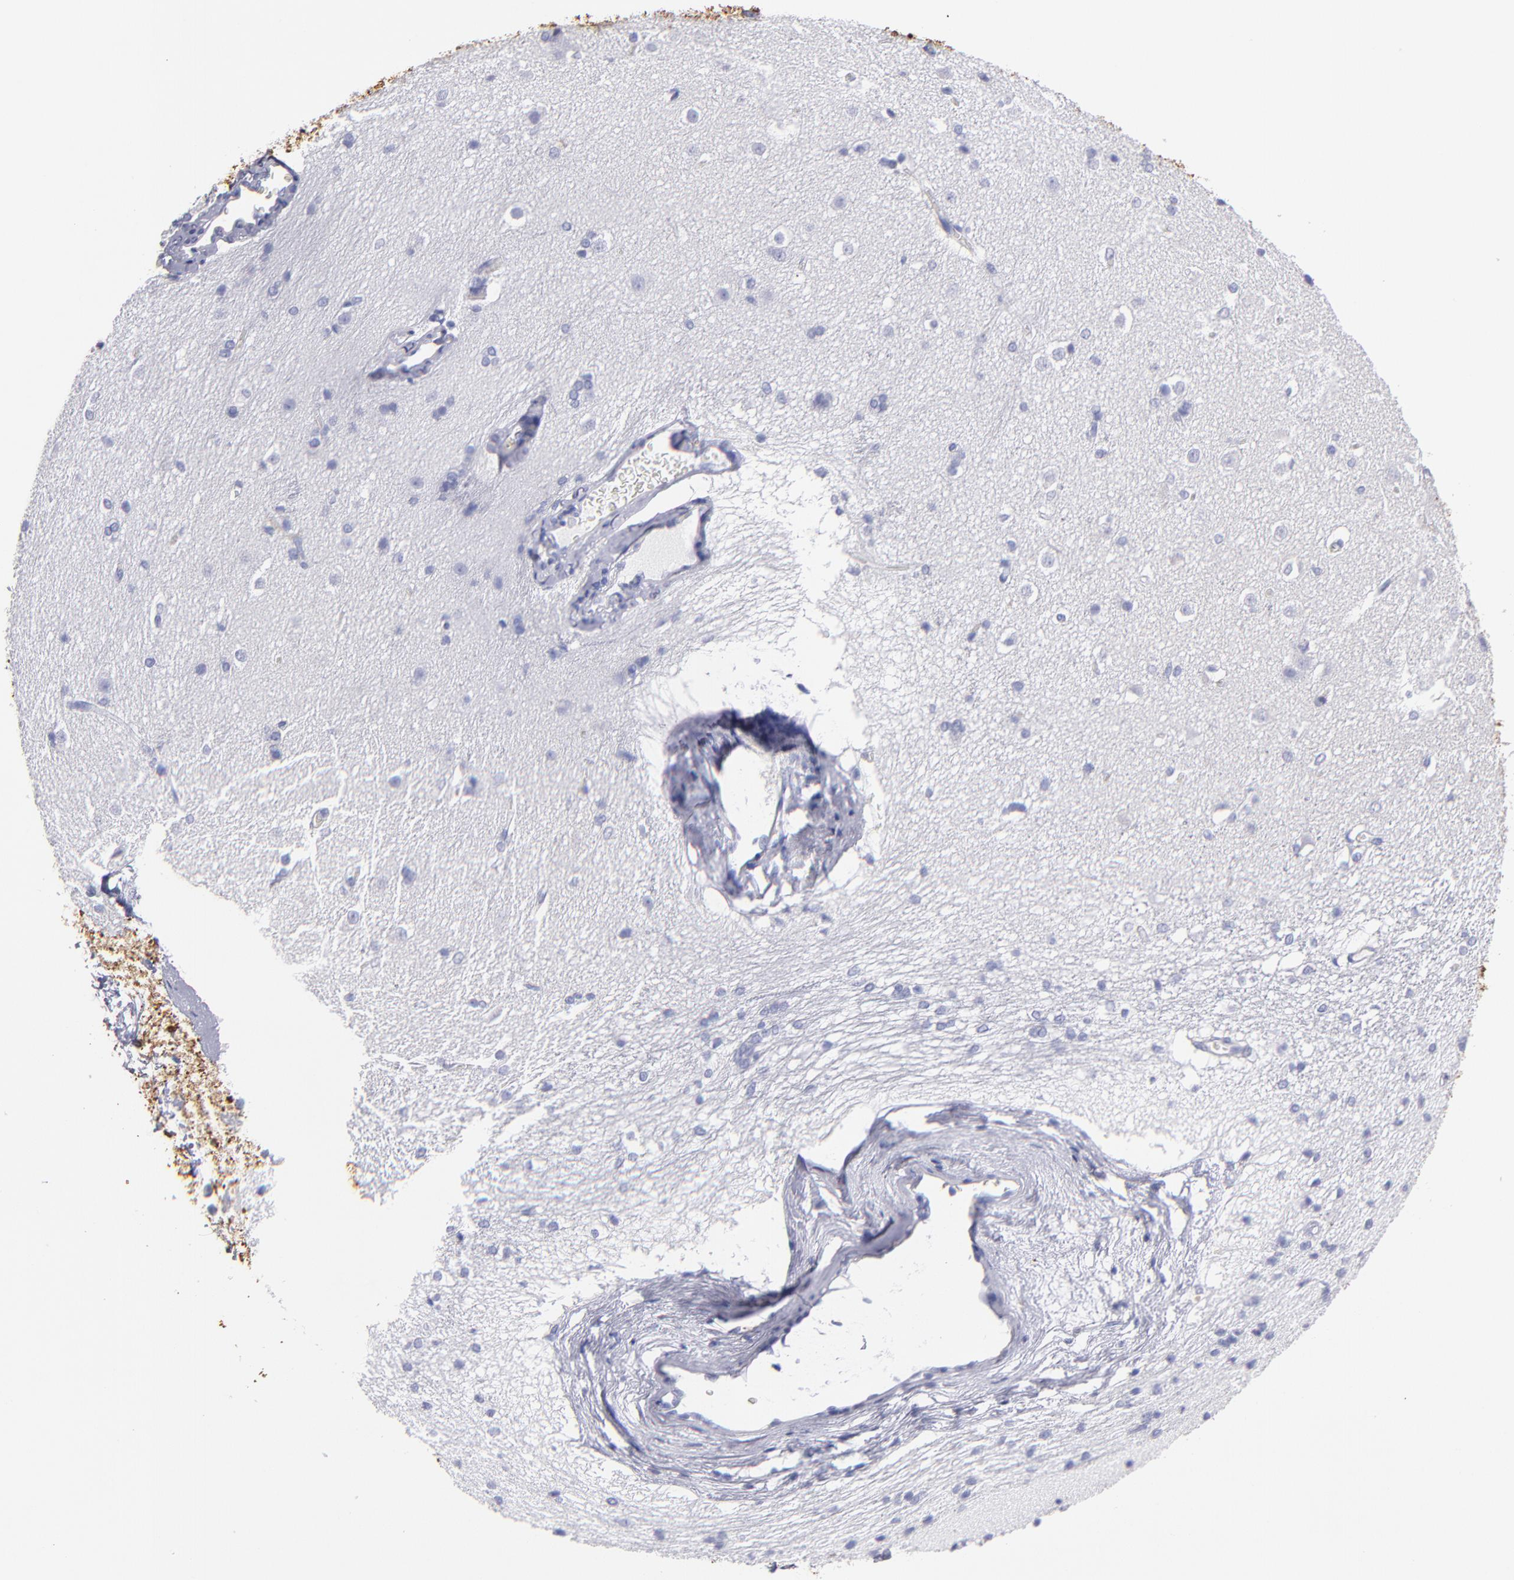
{"staining": {"intensity": "negative", "quantity": "none", "location": "none"}, "tissue": "caudate", "cell_type": "Glial cells", "image_type": "normal", "snomed": [{"axis": "morphology", "description": "Normal tissue, NOS"}, {"axis": "topography", "description": "Lateral ventricle wall"}], "caption": "Protein analysis of benign caudate shows no significant positivity in glial cells.", "gene": "MB", "patient": {"sex": "female", "age": 19}}